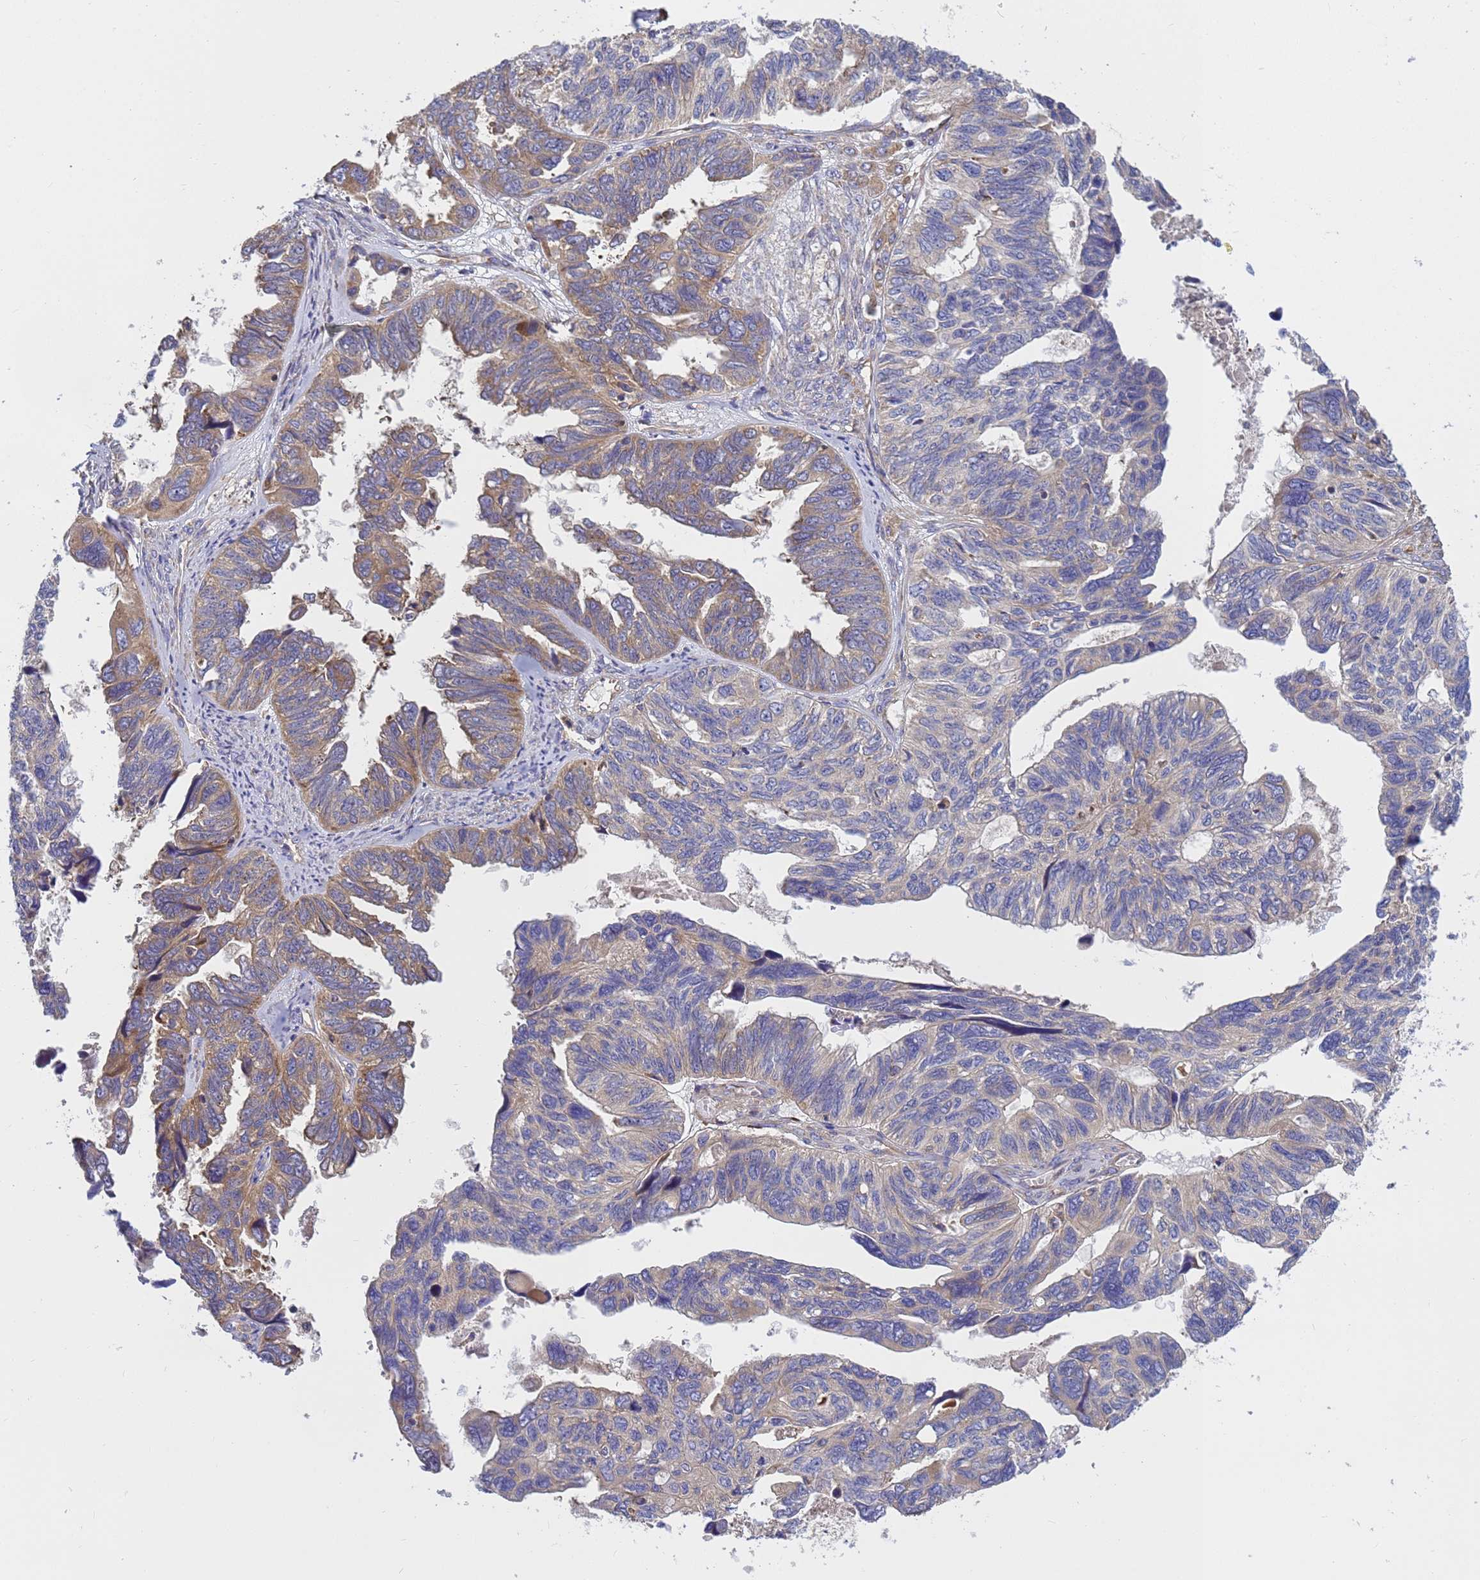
{"staining": {"intensity": "moderate", "quantity": "25%-75%", "location": "cytoplasmic/membranous"}, "tissue": "ovarian cancer", "cell_type": "Tumor cells", "image_type": "cancer", "snomed": [{"axis": "morphology", "description": "Cystadenocarcinoma, serous, NOS"}, {"axis": "topography", "description": "Ovary"}], "caption": "Ovarian cancer stained with DAB immunohistochemistry (IHC) displays medium levels of moderate cytoplasmic/membranous staining in approximately 25%-75% of tumor cells.", "gene": "BECN1", "patient": {"sex": "female", "age": 79}}